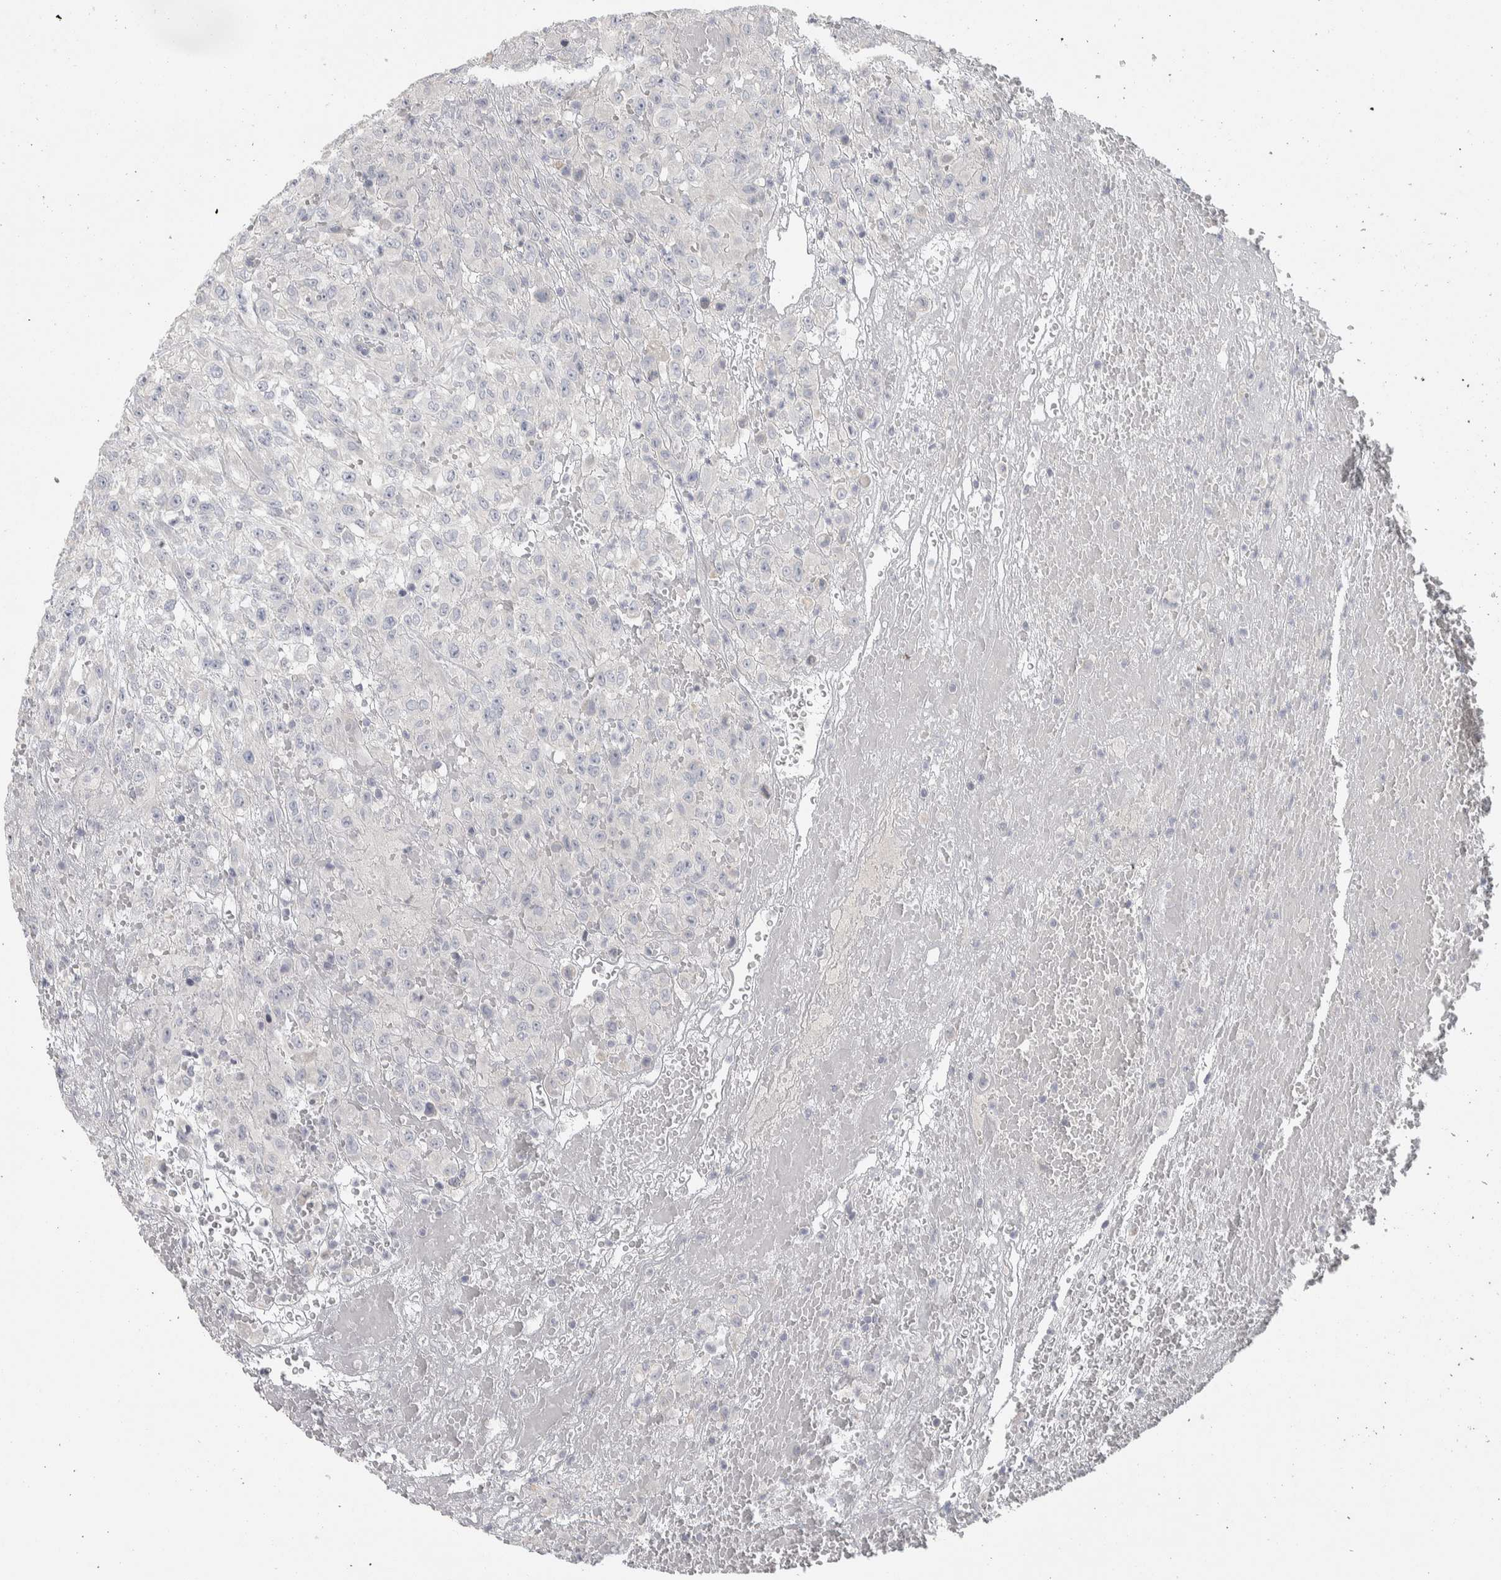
{"staining": {"intensity": "negative", "quantity": "none", "location": "none"}, "tissue": "urothelial cancer", "cell_type": "Tumor cells", "image_type": "cancer", "snomed": [{"axis": "morphology", "description": "Urothelial carcinoma, High grade"}, {"axis": "topography", "description": "Urinary bladder"}], "caption": "Immunohistochemistry of urothelial cancer shows no expression in tumor cells.", "gene": "DCXR", "patient": {"sex": "male", "age": 46}}